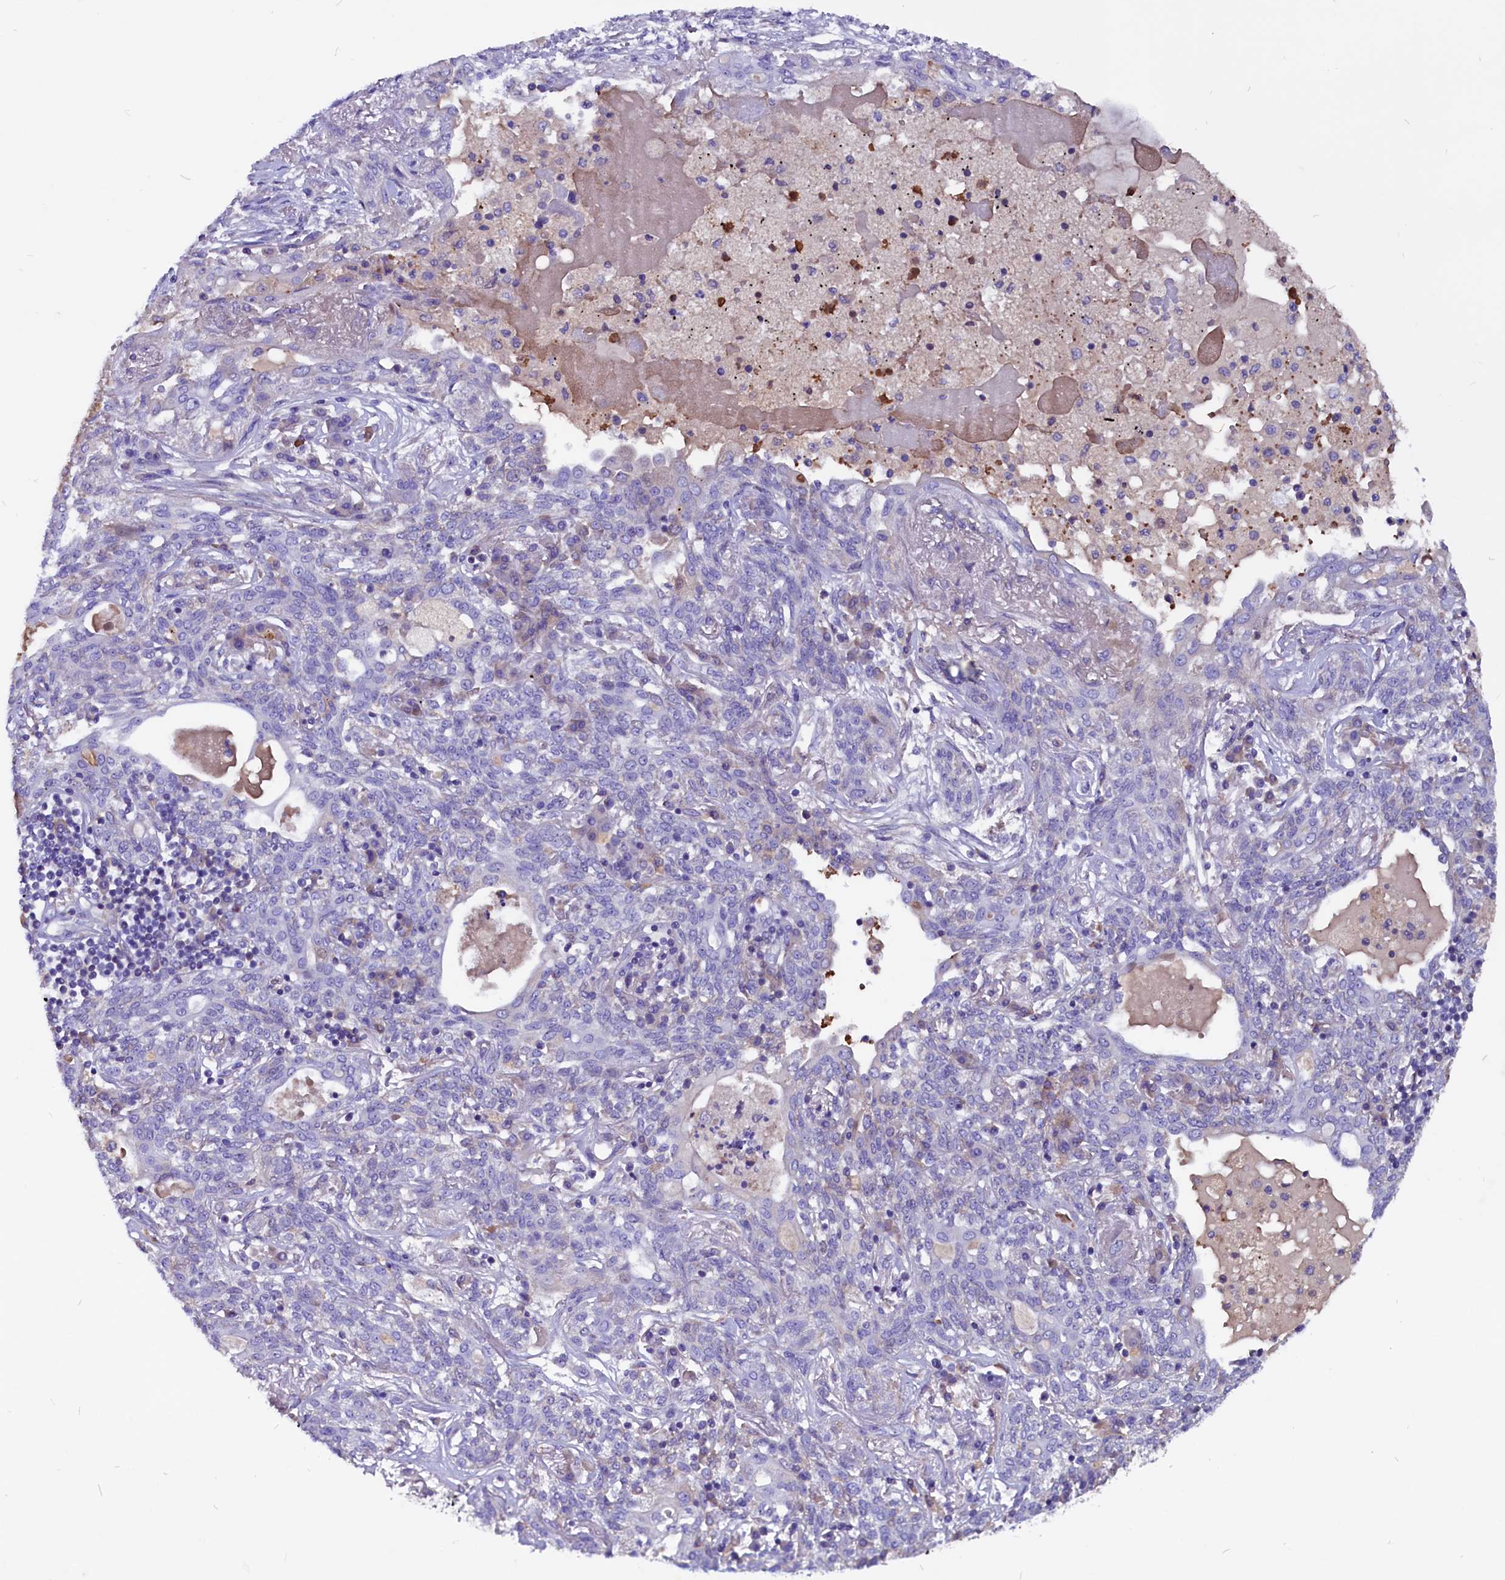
{"staining": {"intensity": "negative", "quantity": "none", "location": "none"}, "tissue": "lung cancer", "cell_type": "Tumor cells", "image_type": "cancer", "snomed": [{"axis": "morphology", "description": "Squamous cell carcinoma, NOS"}, {"axis": "topography", "description": "Lung"}], "caption": "Immunohistochemistry of human squamous cell carcinoma (lung) exhibits no staining in tumor cells.", "gene": "CCBE1", "patient": {"sex": "female", "age": 70}}